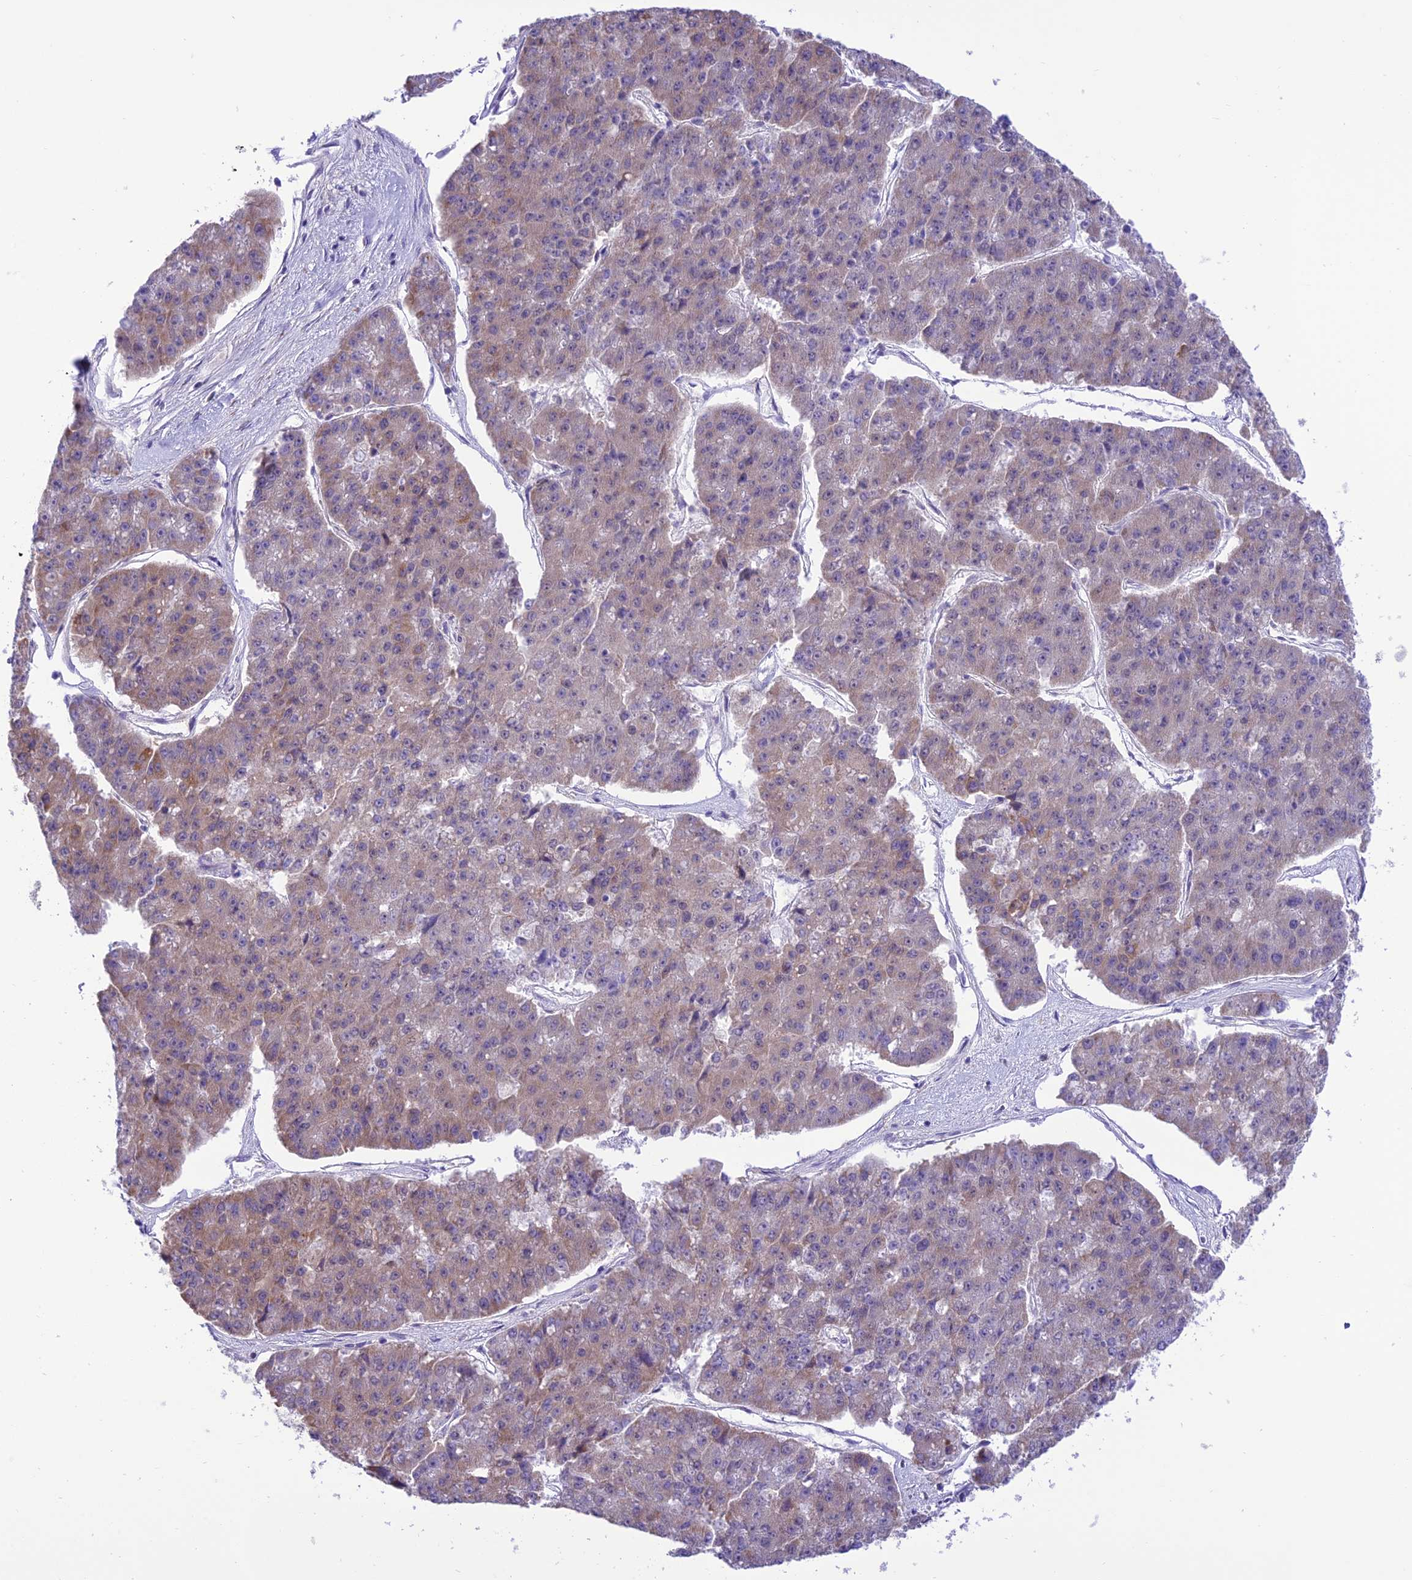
{"staining": {"intensity": "weak", "quantity": "<25%", "location": "cytoplasmic/membranous"}, "tissue": "pancreatic cancer", "cell_type": "Tumor cells", "image_type": "cancer", "snomed": [{"axis": "morphology", "description": "Adenocarcinoma, NOS"}, {"axis": "topography", "description": "Pancreas"}], "caption": "Immunohistochemical staining of pancreatic cancer (adenocarcinoma) shows no significant expression in tumor cells.", "gene": "RNF126", "patient": {"sex": "male", "age": 50}}